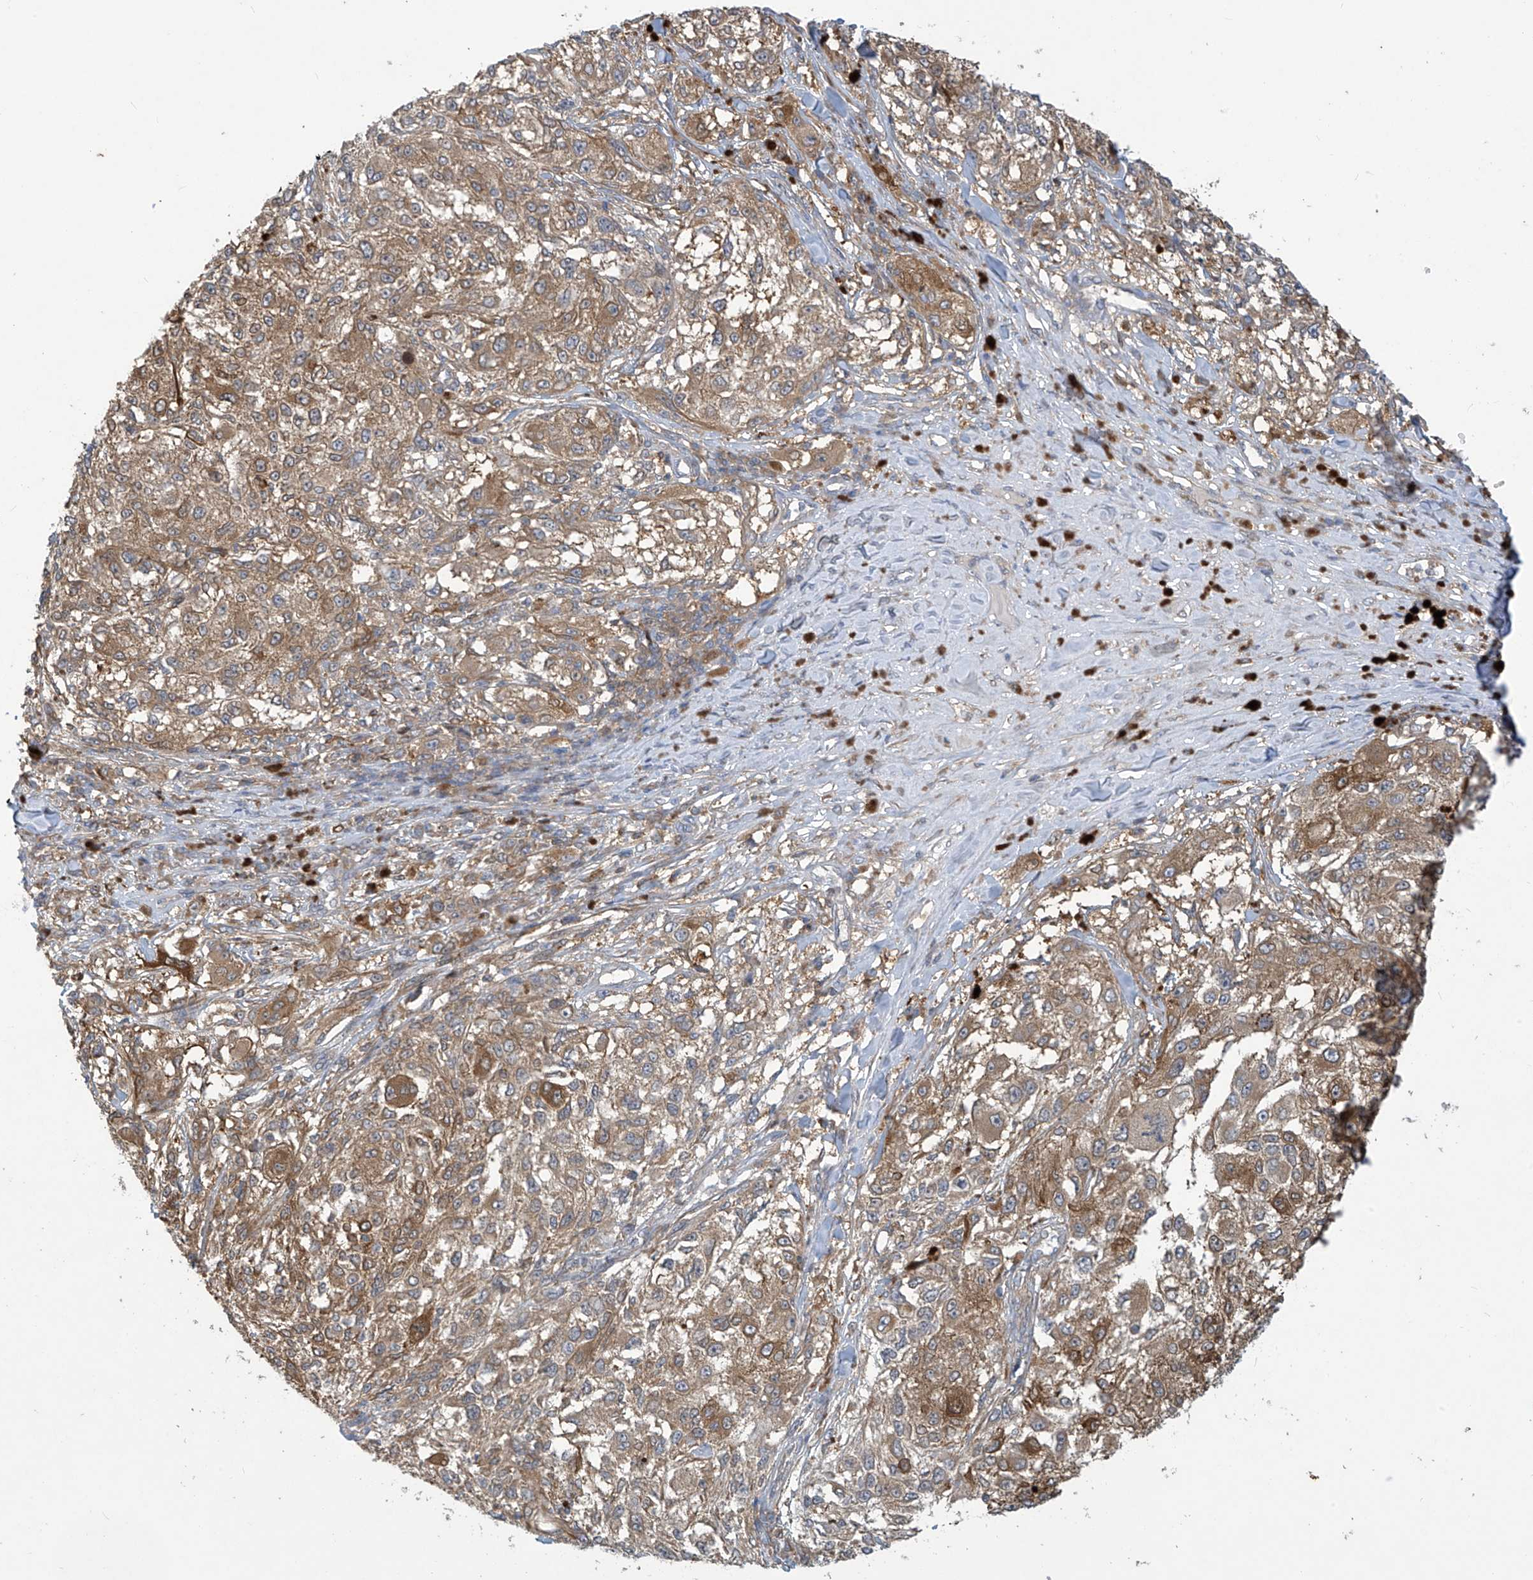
{"staining": {"intensity": "moderate", "quantity": ">75%", "location": "cytoplasmic/membranous"}, "tissue": "melanoma", "cell_type": "Tumor cells", "image_type": "cancer", "snomed": [{"axis": "morphology", "description": "Necrosis, NOS"}, {"axis": "morphology", "description": "Malignant melanoma, NOS"}, {"axis": "topography", "description": "Skin"}], "caption": "Melanoma stained with immunohistochemistry (IHC) shows moderate cytoplasmic/membranous staining in approximately >75% of tumor cells.", "gene": "ADI1", "patient": {"sex": "female", "age": 87}}